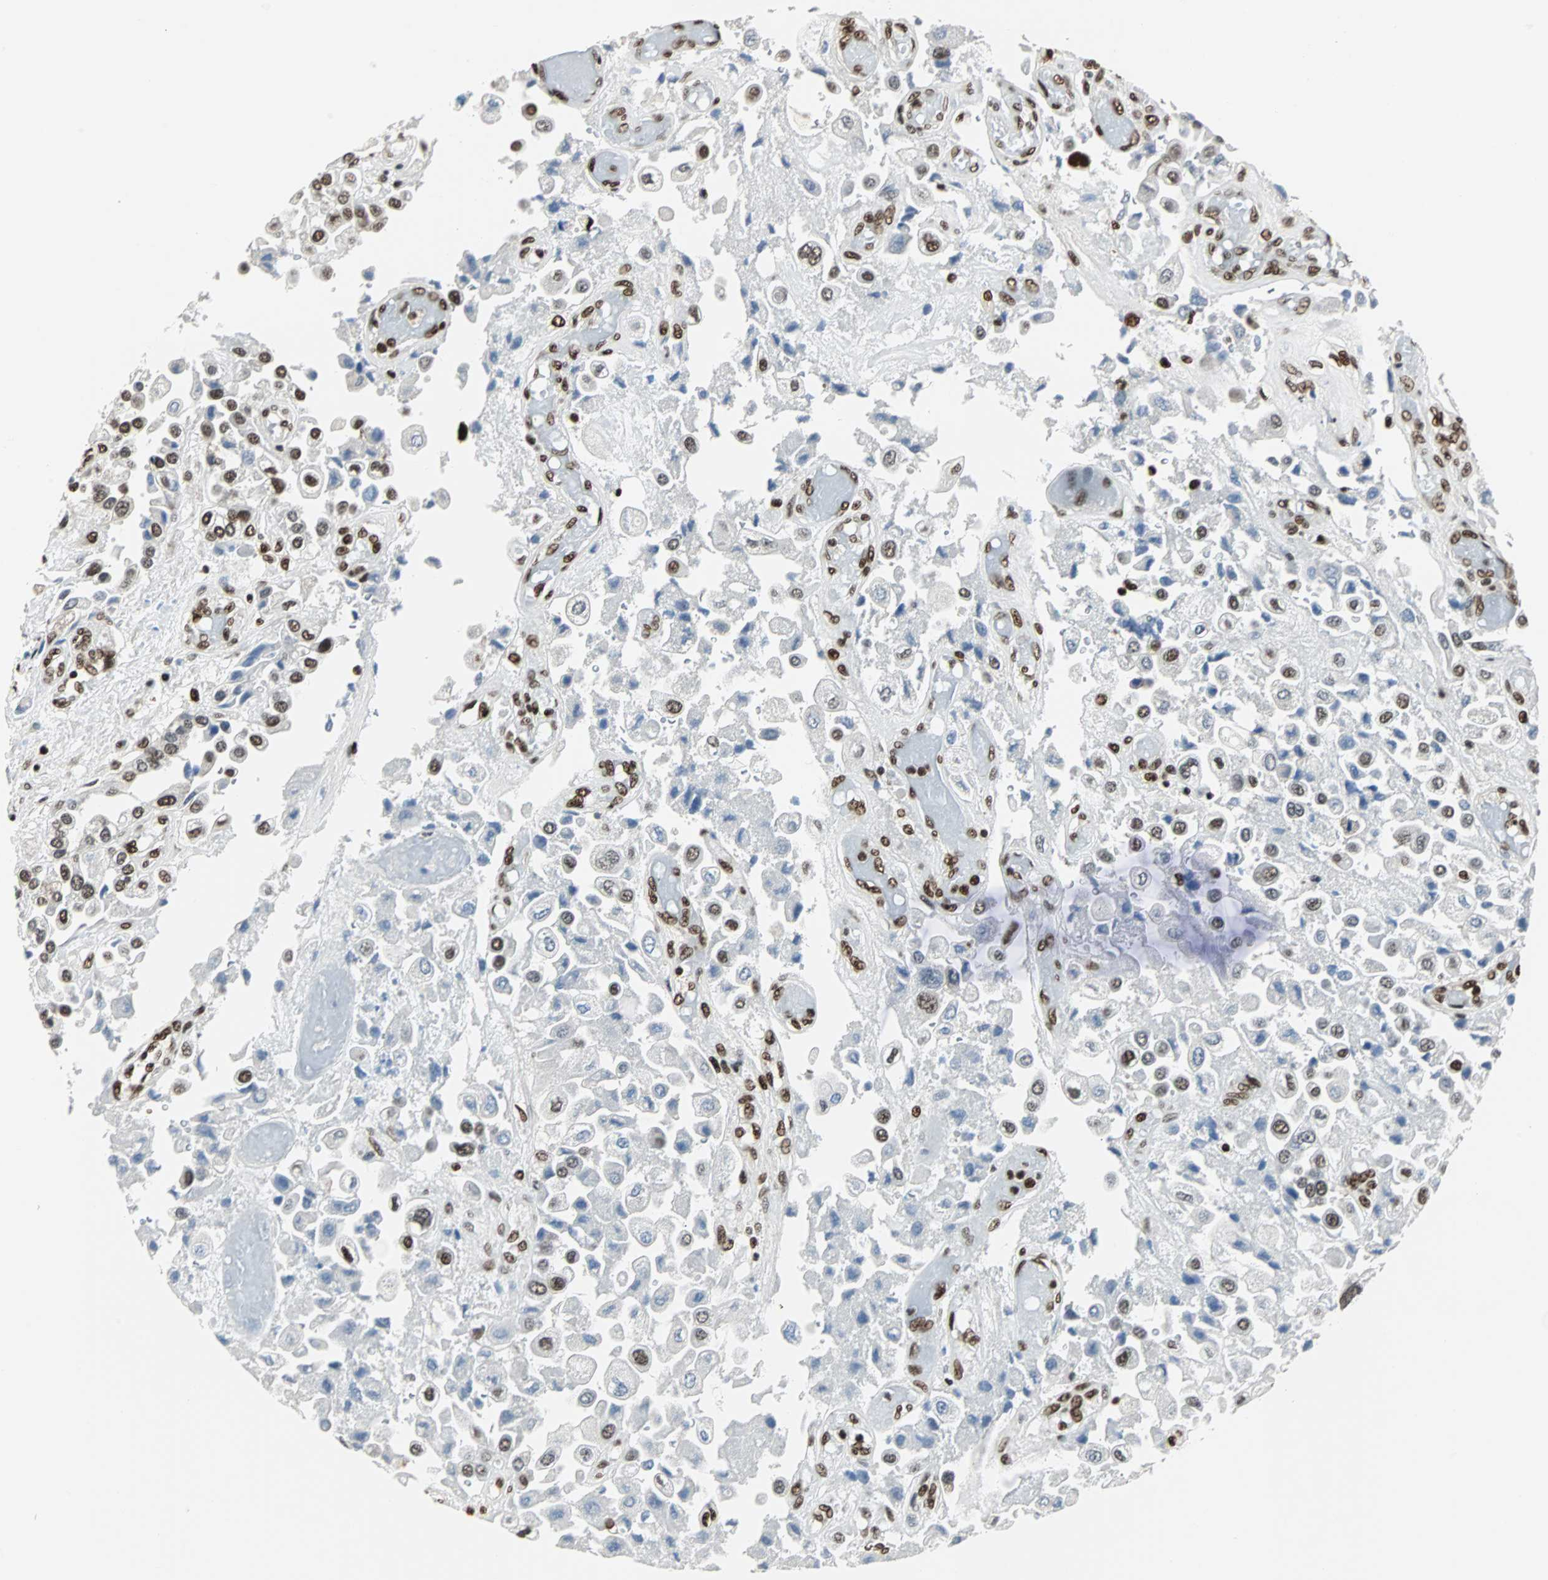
{"staining": {"intensity": "strong", "quantity": "<25%", "location": "nuclear"}, "tissue": "urothelial cancer", "cell_type": "Tumor cells", "image_type": "cancer", "snomed": [{"axis": "morphology", "description": "Urothelial carcinoma, High grade"}, {"axis": "topography", "description": "Urinary bladder"}], "caption": "High-grade urothelial carcinoma was stained to show a protein in brown. There is medium levels of strong nuclear positivity in about <25% of tumor cells.", "gene": "XRCC4", "patient": {"sex": "female", "age": 64}}